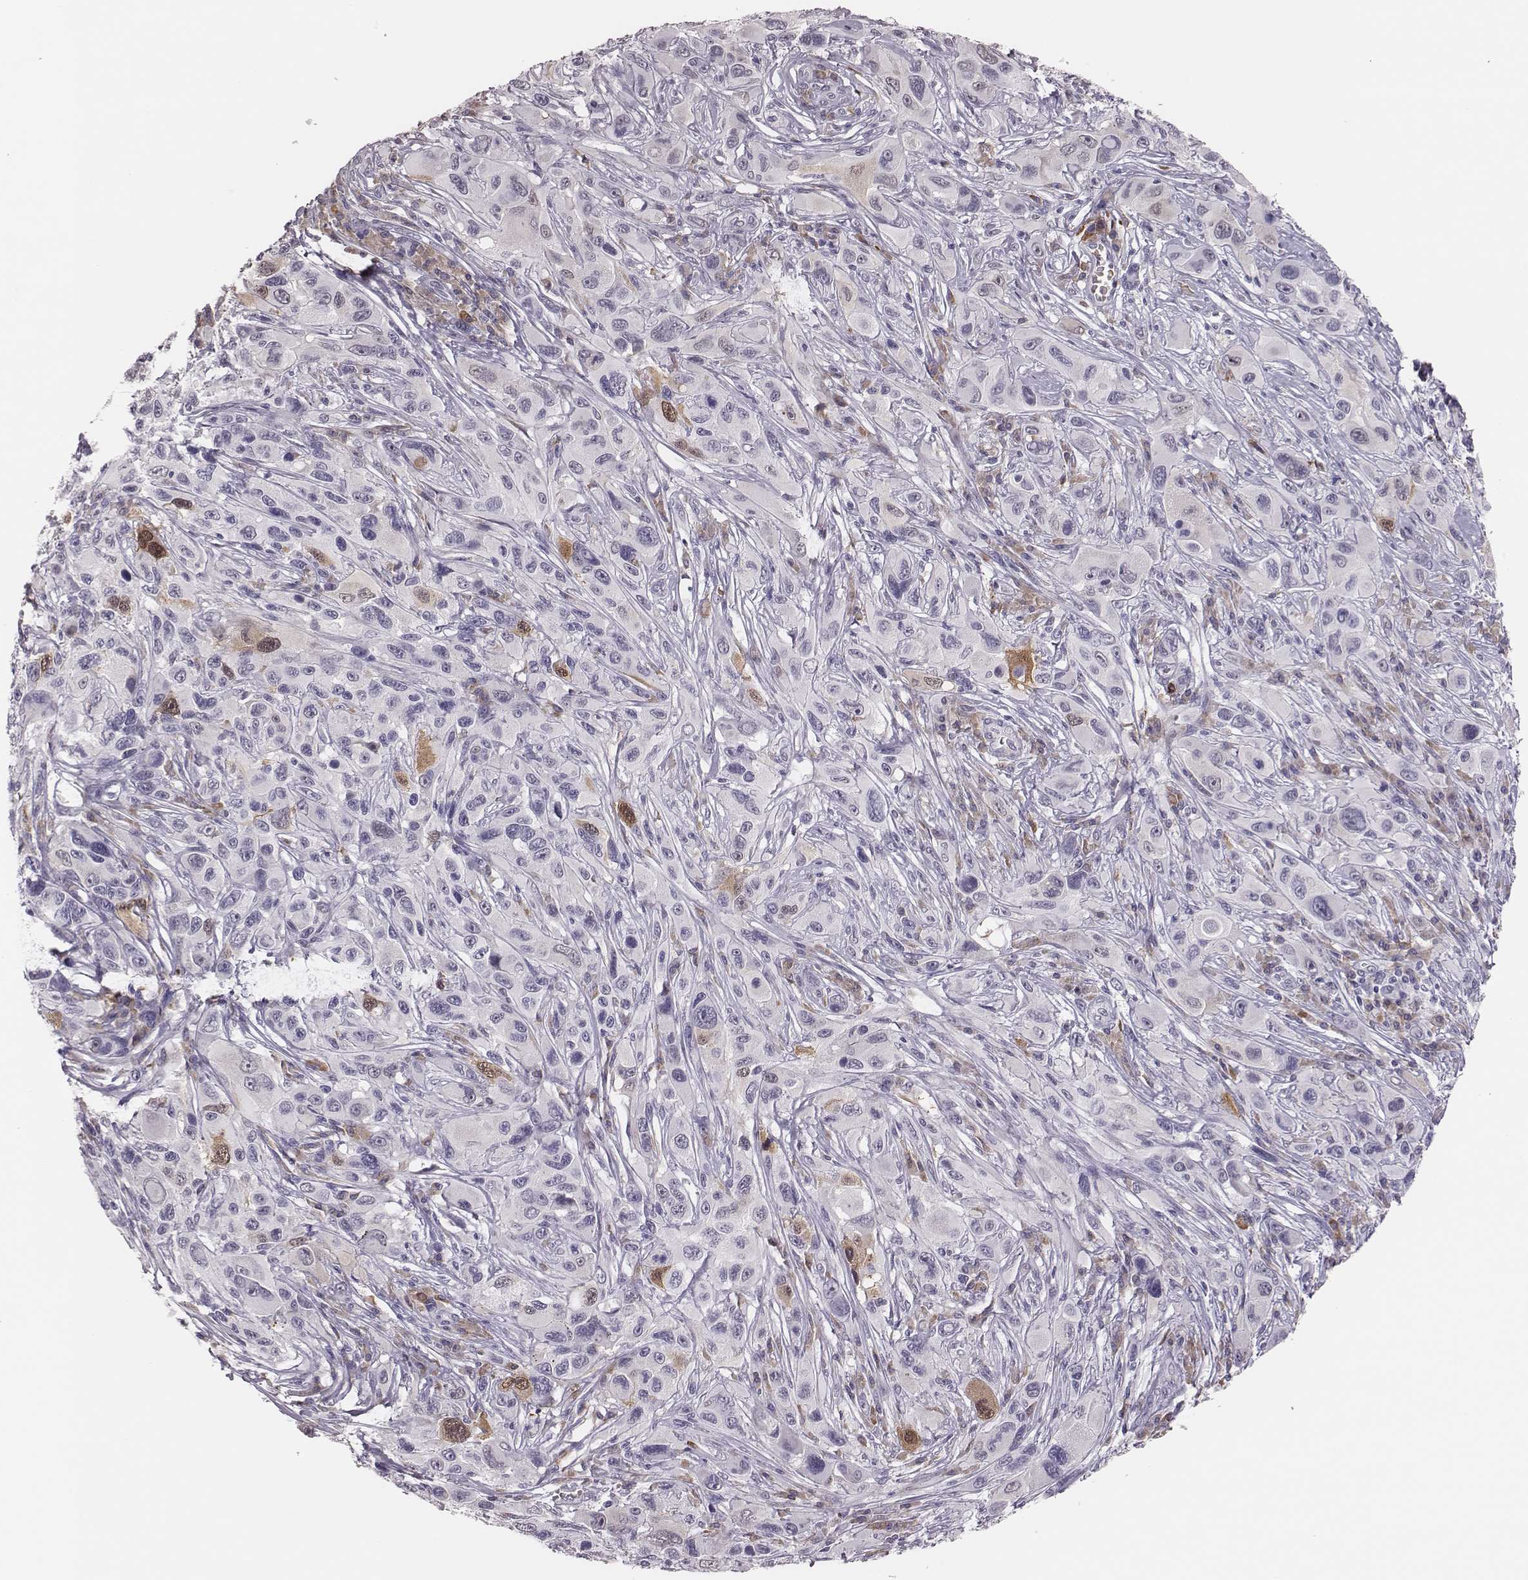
{"staining": {"intensity": "moderate", "quantity": "<25%", "location": "cytoplasmic/membranous,nuclear"}, "tissue": "melanoma", "cell_type": "Tumor cells", "image_type": "cancer", "snomed": [{"axis": "morphology", "description": "Malignant melanoma, NOS"}, {"axis": "topography", "description": "Skin"}], "caption": "A histopathology image showing moderate cytoplasmic/membranous and nuclear staining in approximately <25% of tumor cells in malignant melanoma, as visualized by brown immunohistochemical staining.", "gene": "PBK", "patient": {"sex": "male", "age": 53}}